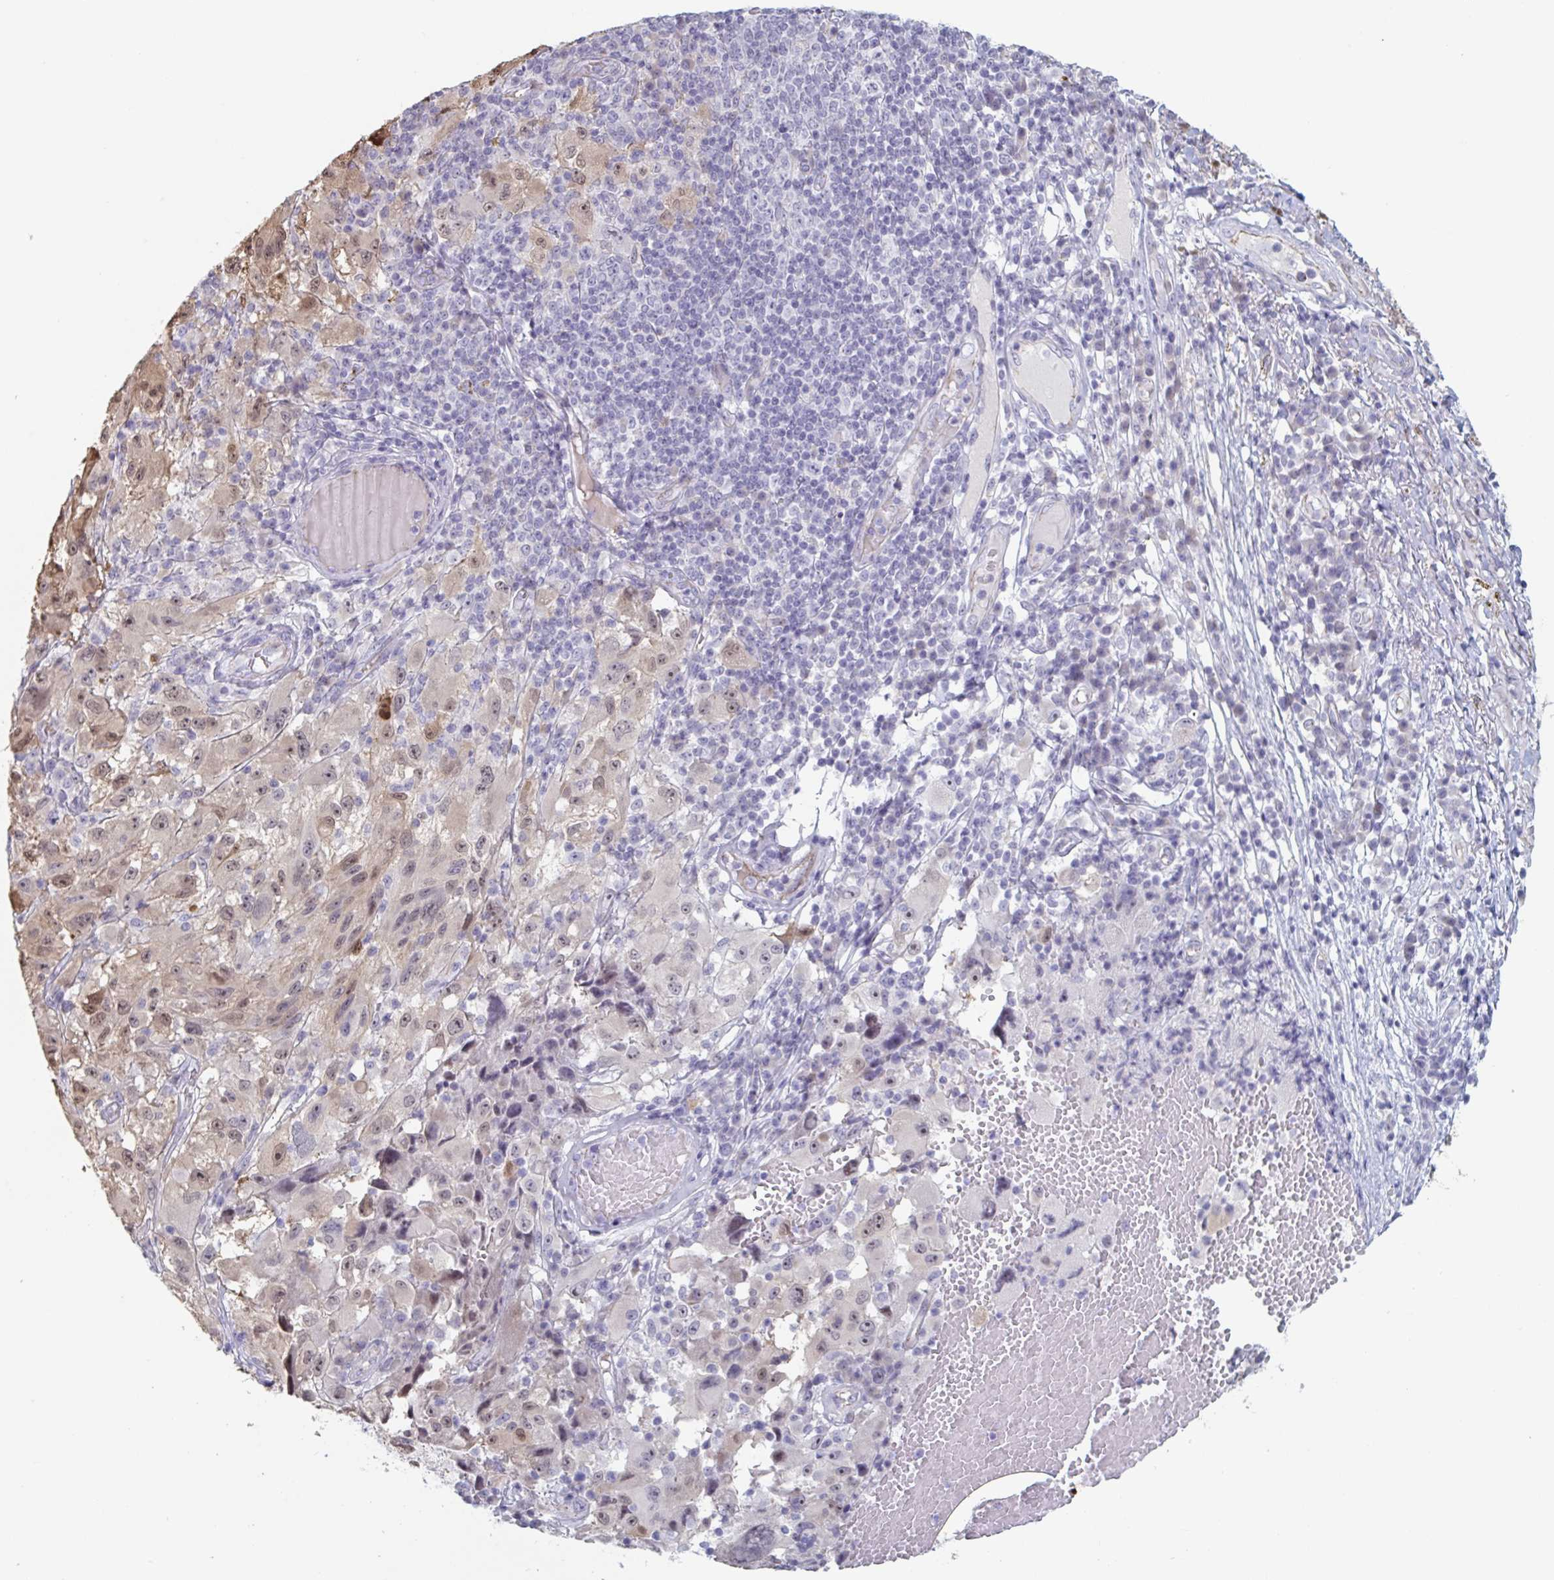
{"staining": {"intensity": "weak", "quantity": "25%-75%", "location": "nuclear"}, "tissue": "melanoma", "cell_type": "Tumor cells", "image_type": "cancer", "snomed": [{"axis": "morphology", "description": "Malignant melanoma, NOS"}, {"axis": "topography", "description": "Skin"}], "caption": "Weak nuclear protein staining is appreciated in about 25%-75% of tumor cells in malignant melanoma.", "gene": "FOXA1", "patient": {"sex": "female", "age": 71}}